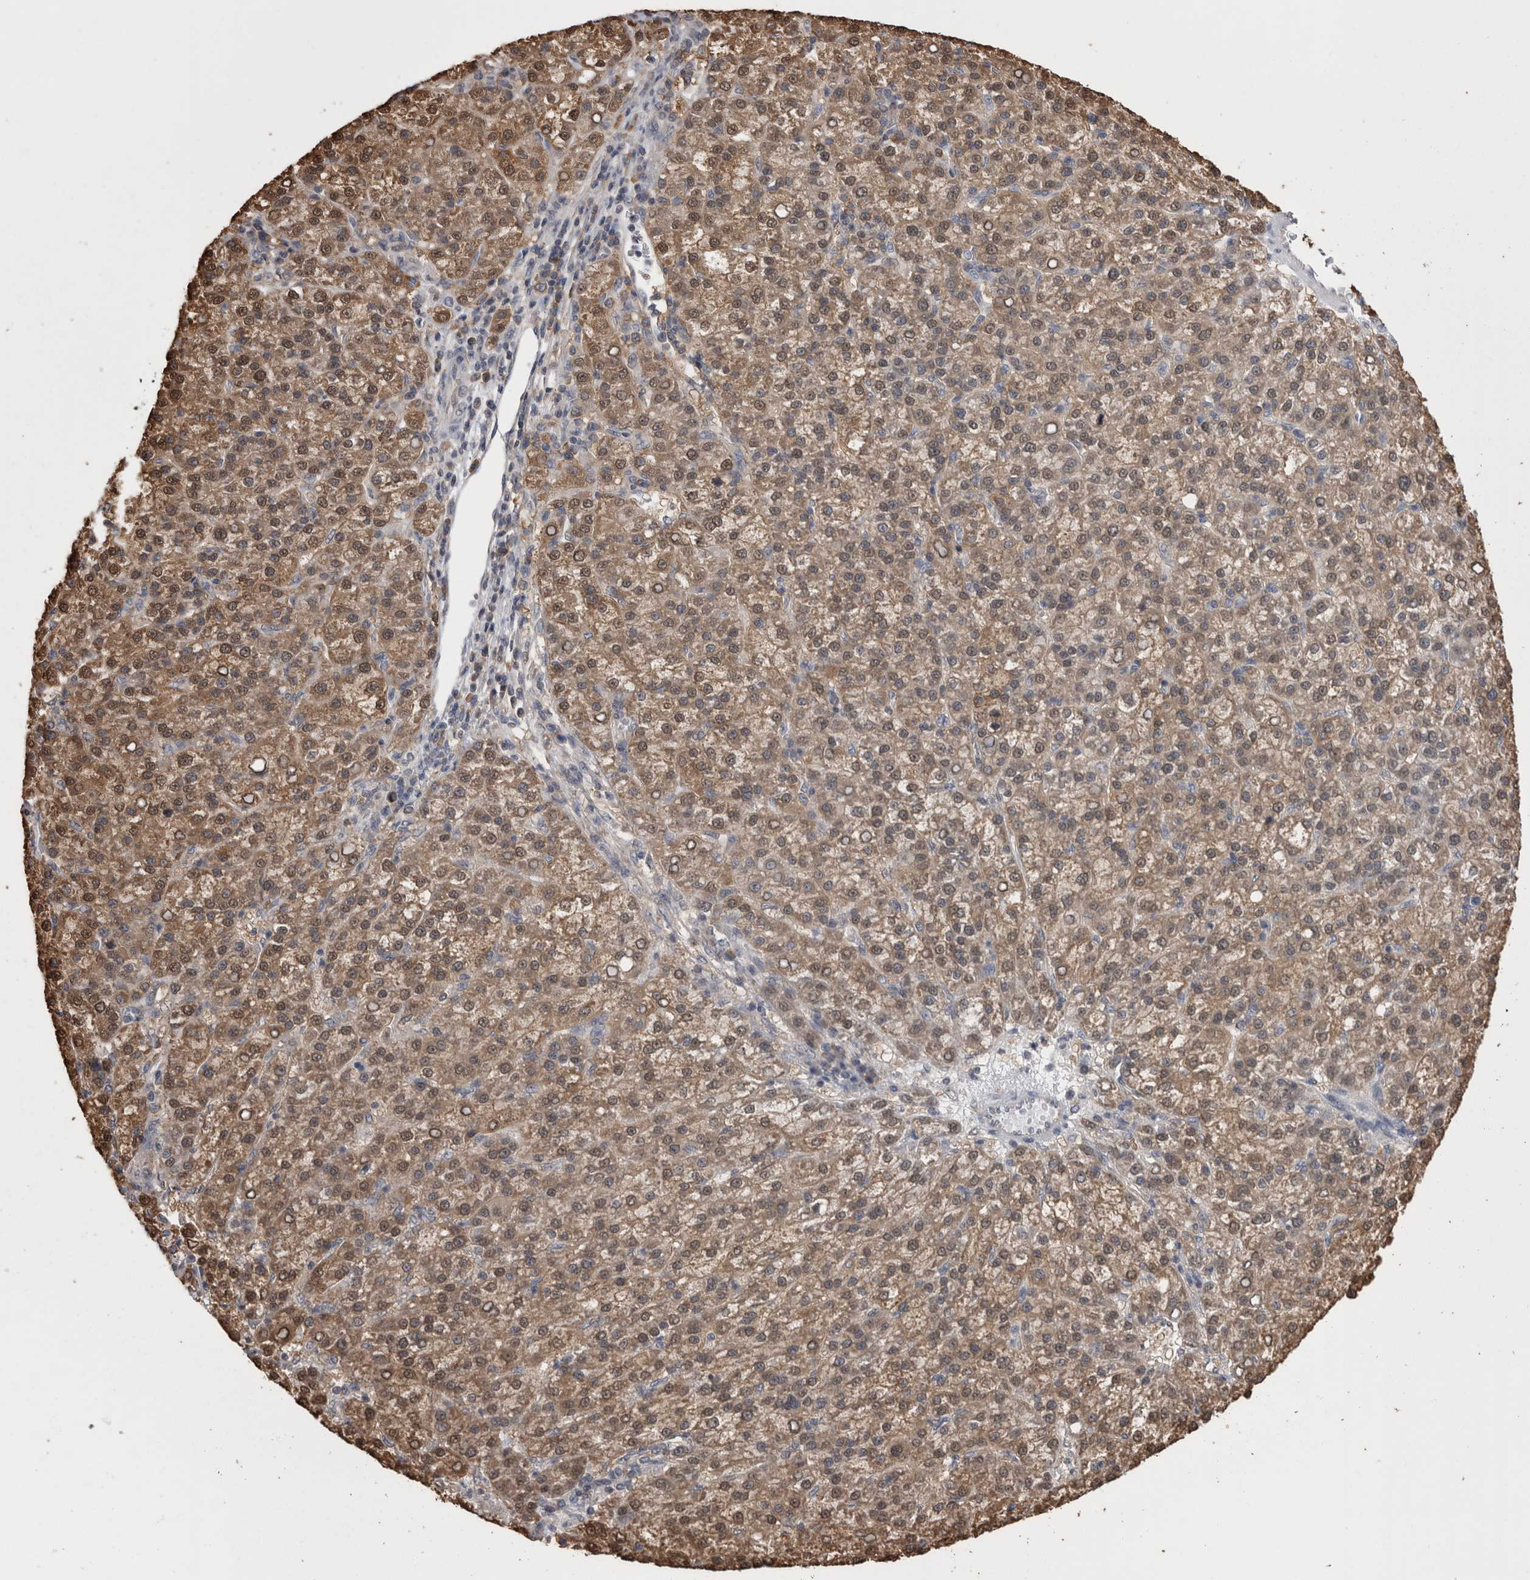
{"staining": {"intensity": "moderate", "quantity": ">75%", "location": "cytoplasmic/membranous"}, "tissue": "liver cancer", "cell_type": "Tumor cells", "image_type": "cancer", "snomed": [{"axis": "morphology", "description": "Carcinoma, Hepatocellular, NOS"}, {"axis": "topography", "description": "Liver"}], "caption": "Immunohistochemistry (IHC) photomicrograph of neoplastic tissue: human hepatocellular carcinoma (liver) stained using immunohistochemistry (IHC) exhibits medium levels of moderate protein expression localized specifically in the cytoplasmic/membranous of tumor cells, appearing as a cytoplasmic/membranous brown color.", "gene": "DDX6", "patient": {"sex": "female", "age": 58}}